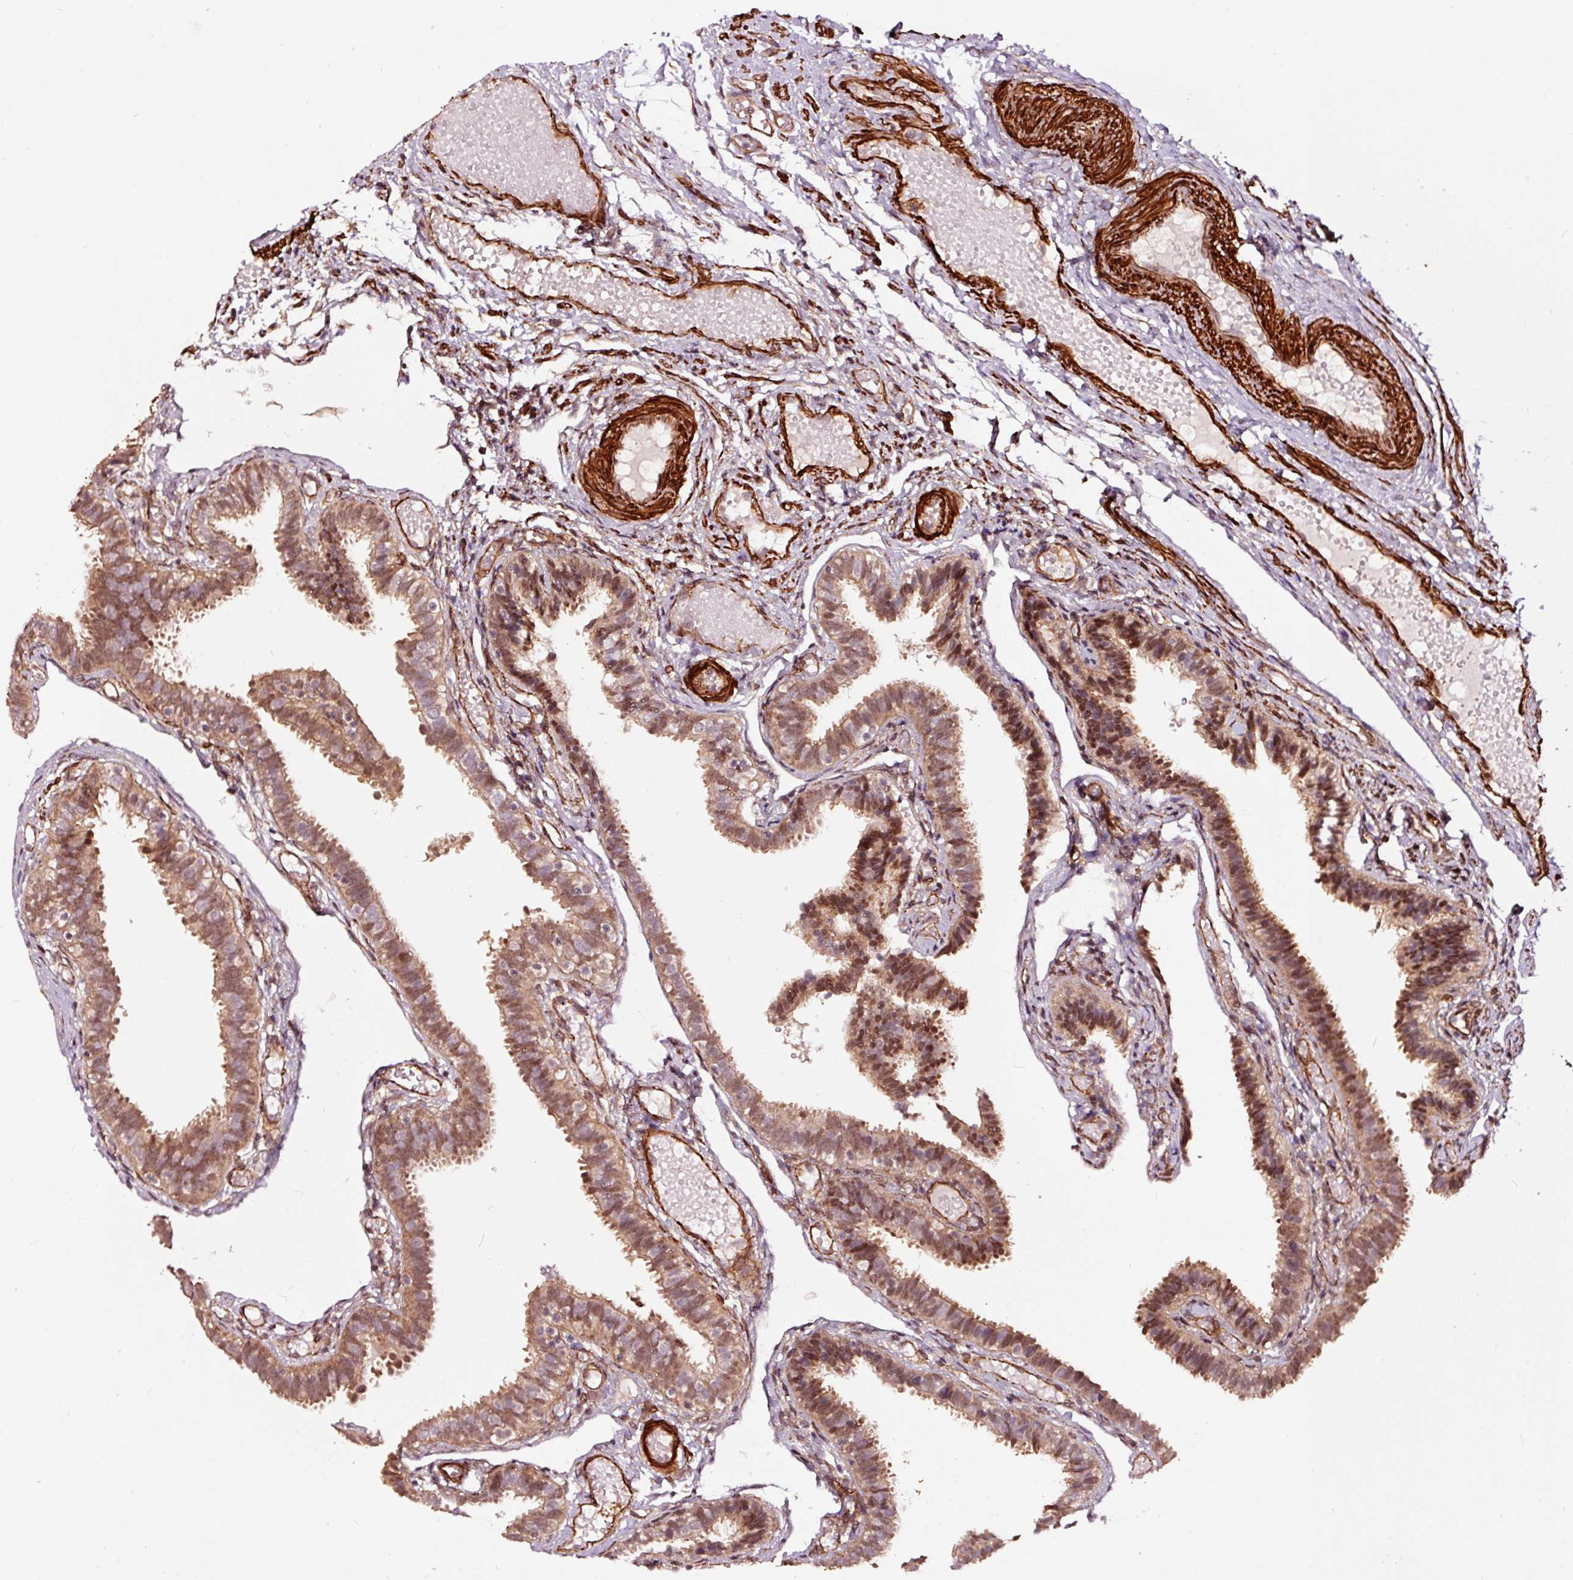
{"staining": {"intensity": "moderate", "quantity": ">75%", "location": "cytoplasmic/membranous,nuclear"}, "tissue": "fallopian tube", "cell_type": "Glandular cells", "image_type": "normal", "snomed": [{"axis": "morphology", "description": "Normal tissue, NOS"}, {"axis": "topography", "description": "Fallopian tube"}], "caption": "Immunohistochemistry of unremarkable human fallopian tube exhibits medium levels of moderate cytoplasmic/membranous,nuclear staining in approximately >75% of glandular cells.", "gene": "TPM1", "patient": {"sex": "female", "age": 37}}